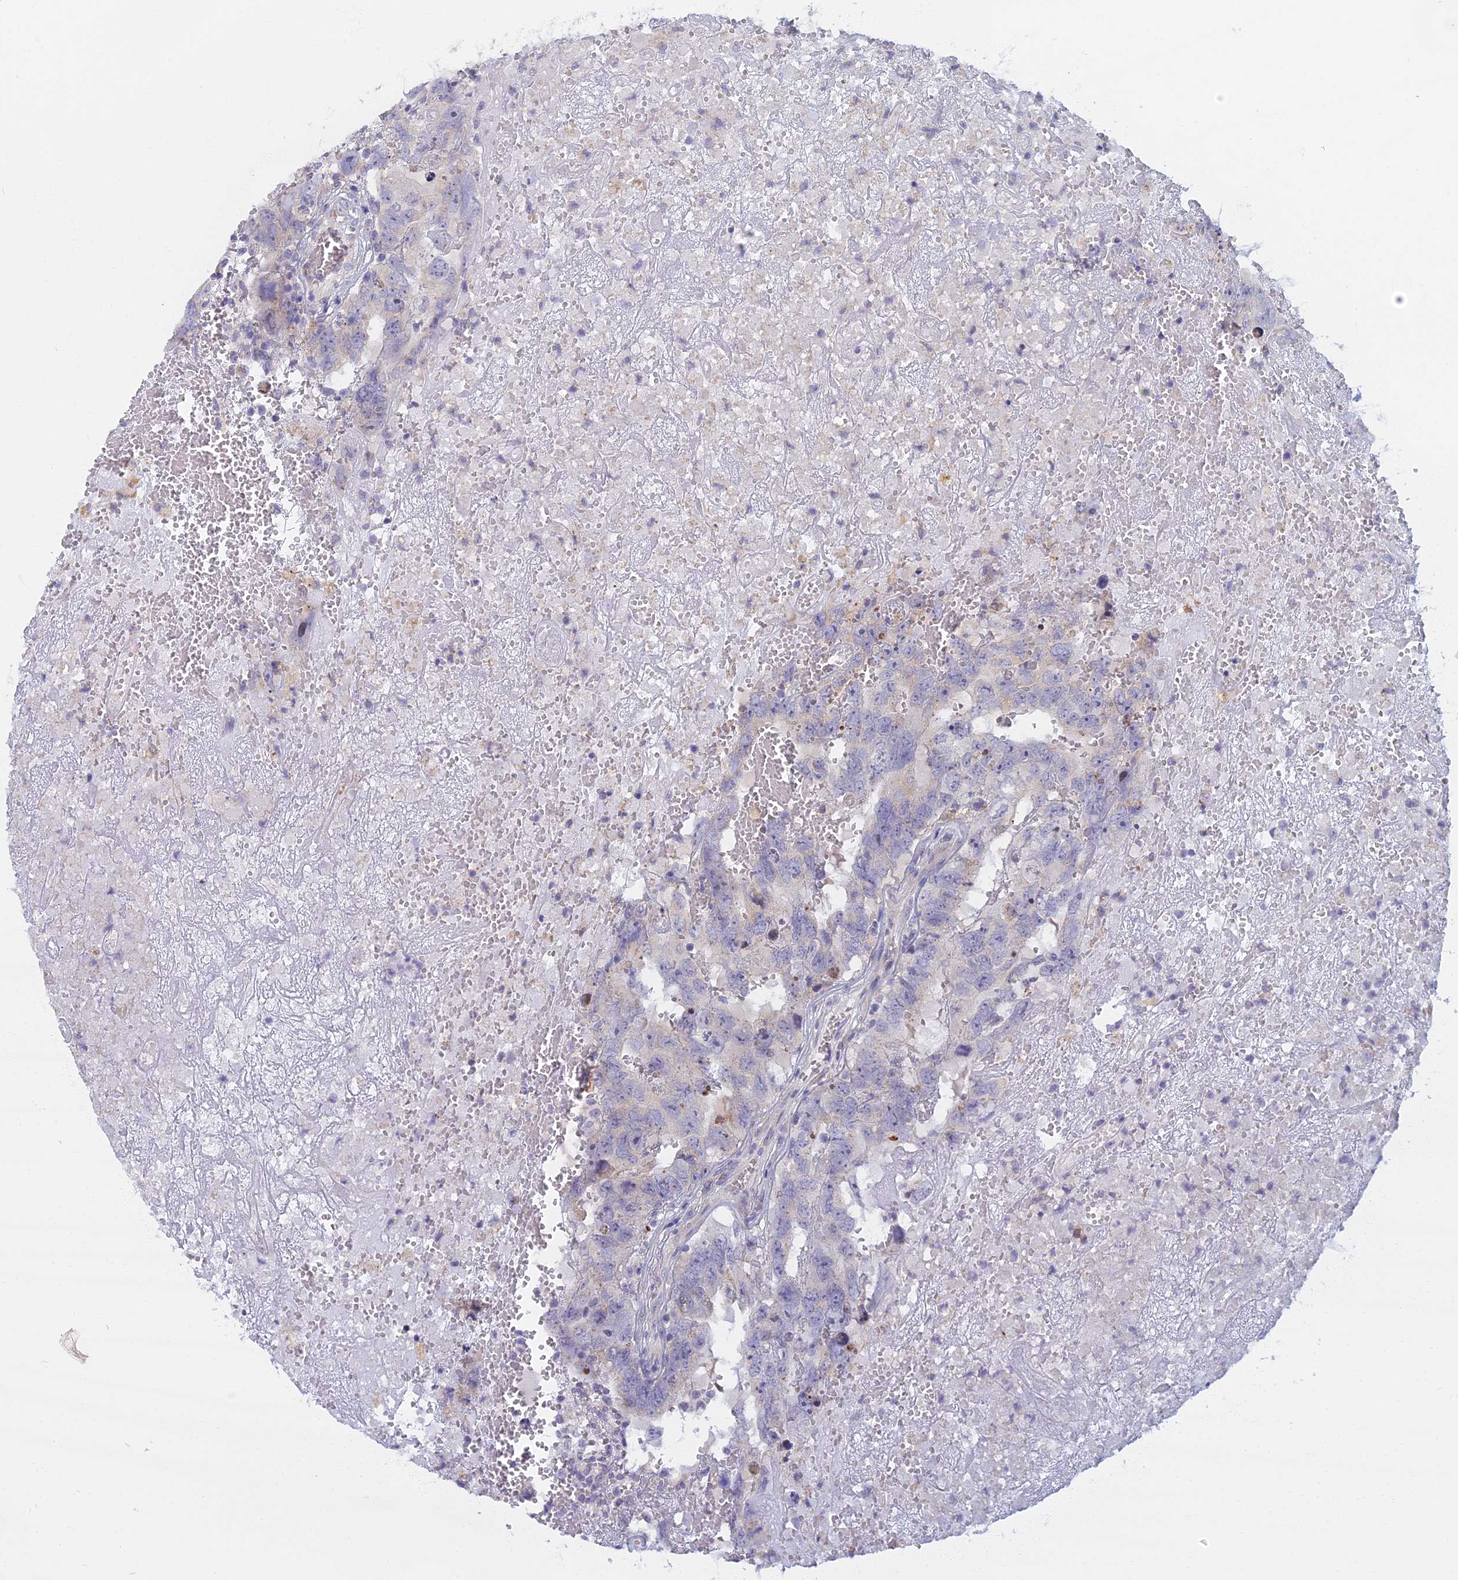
{"staining": {"intensity": "negative", "quantity": "none", "location": "none"}, "tissue": "testis cancer", "cell_type": "Tumor cells", "image_type": "cancer", "snomed": [{"axis": "morphology", "description": "Carcinoma, Embryonal, NOS"}, {"axis": "topography", "description": "Testis"}], "caption": "High magnification brightfield microscopy of embryonal carcinoma (testis) stained with DAB (3,3'-diaminobenzidine) (brown) and counterstained with hematoxylin (blue): tumor cells show no significant expression.", "gene": "DDX51", "patient": {"sex": "male", "age": 45}}